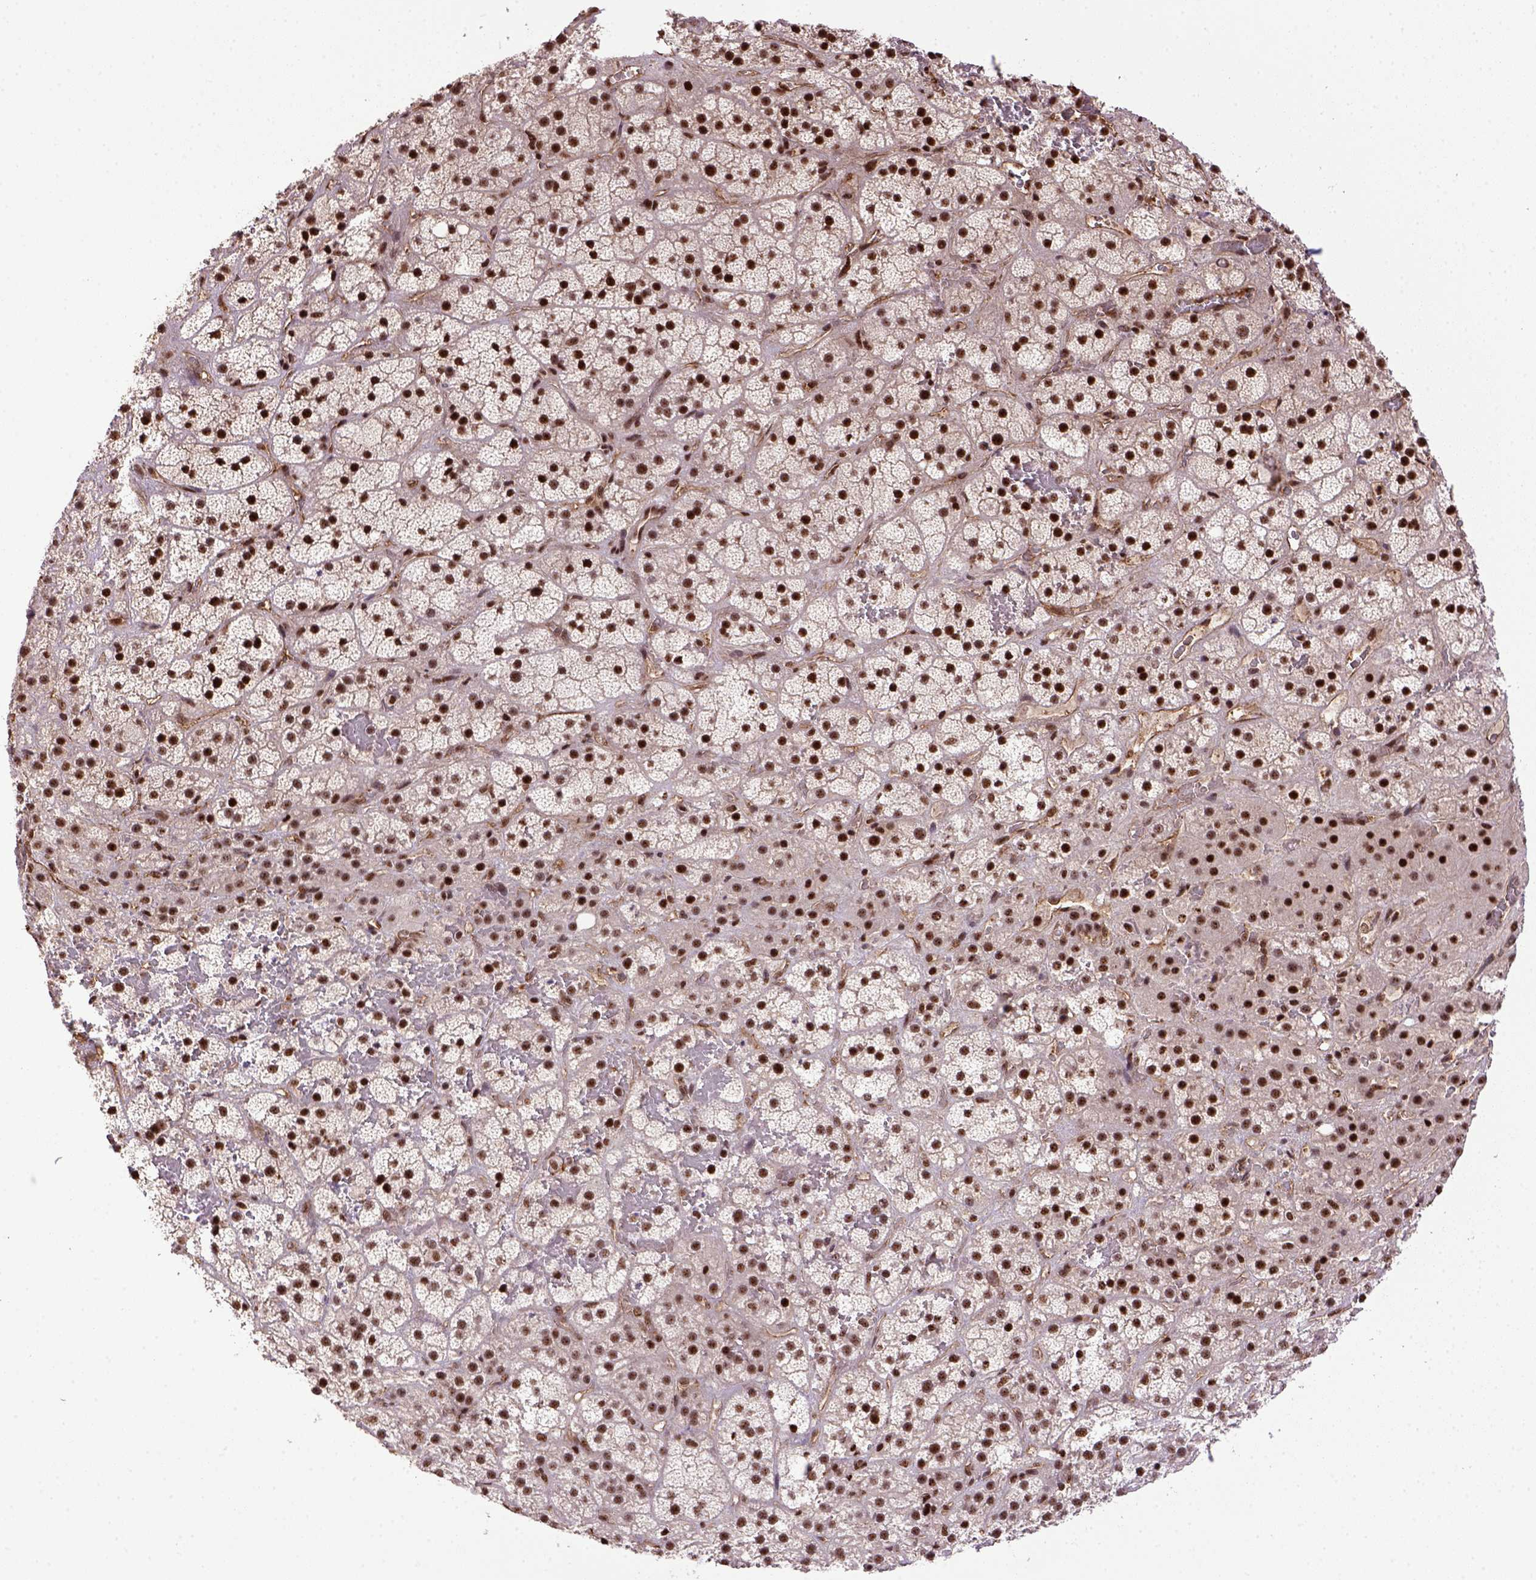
{"staining": {"intensity": "strong", "quantity": ">75%", "location": "nuclear"}, "tissue": "adrenal gland", "cell_type": "Glandular cells", "image_type": "normal", "snomed": [{"axis": "morphology", "description": "Normal tissue, NOS"}, {"axis": "topography", "description": "Adrenal gland"}], "caption": "IHC image of normal adrenal gland stained for a protein (brown), which shows high levels of strong nuclear staining in approximately >75% of glandular cells.", "gene": "PPIG", "patient": {"sex": "male", "age": 57}}